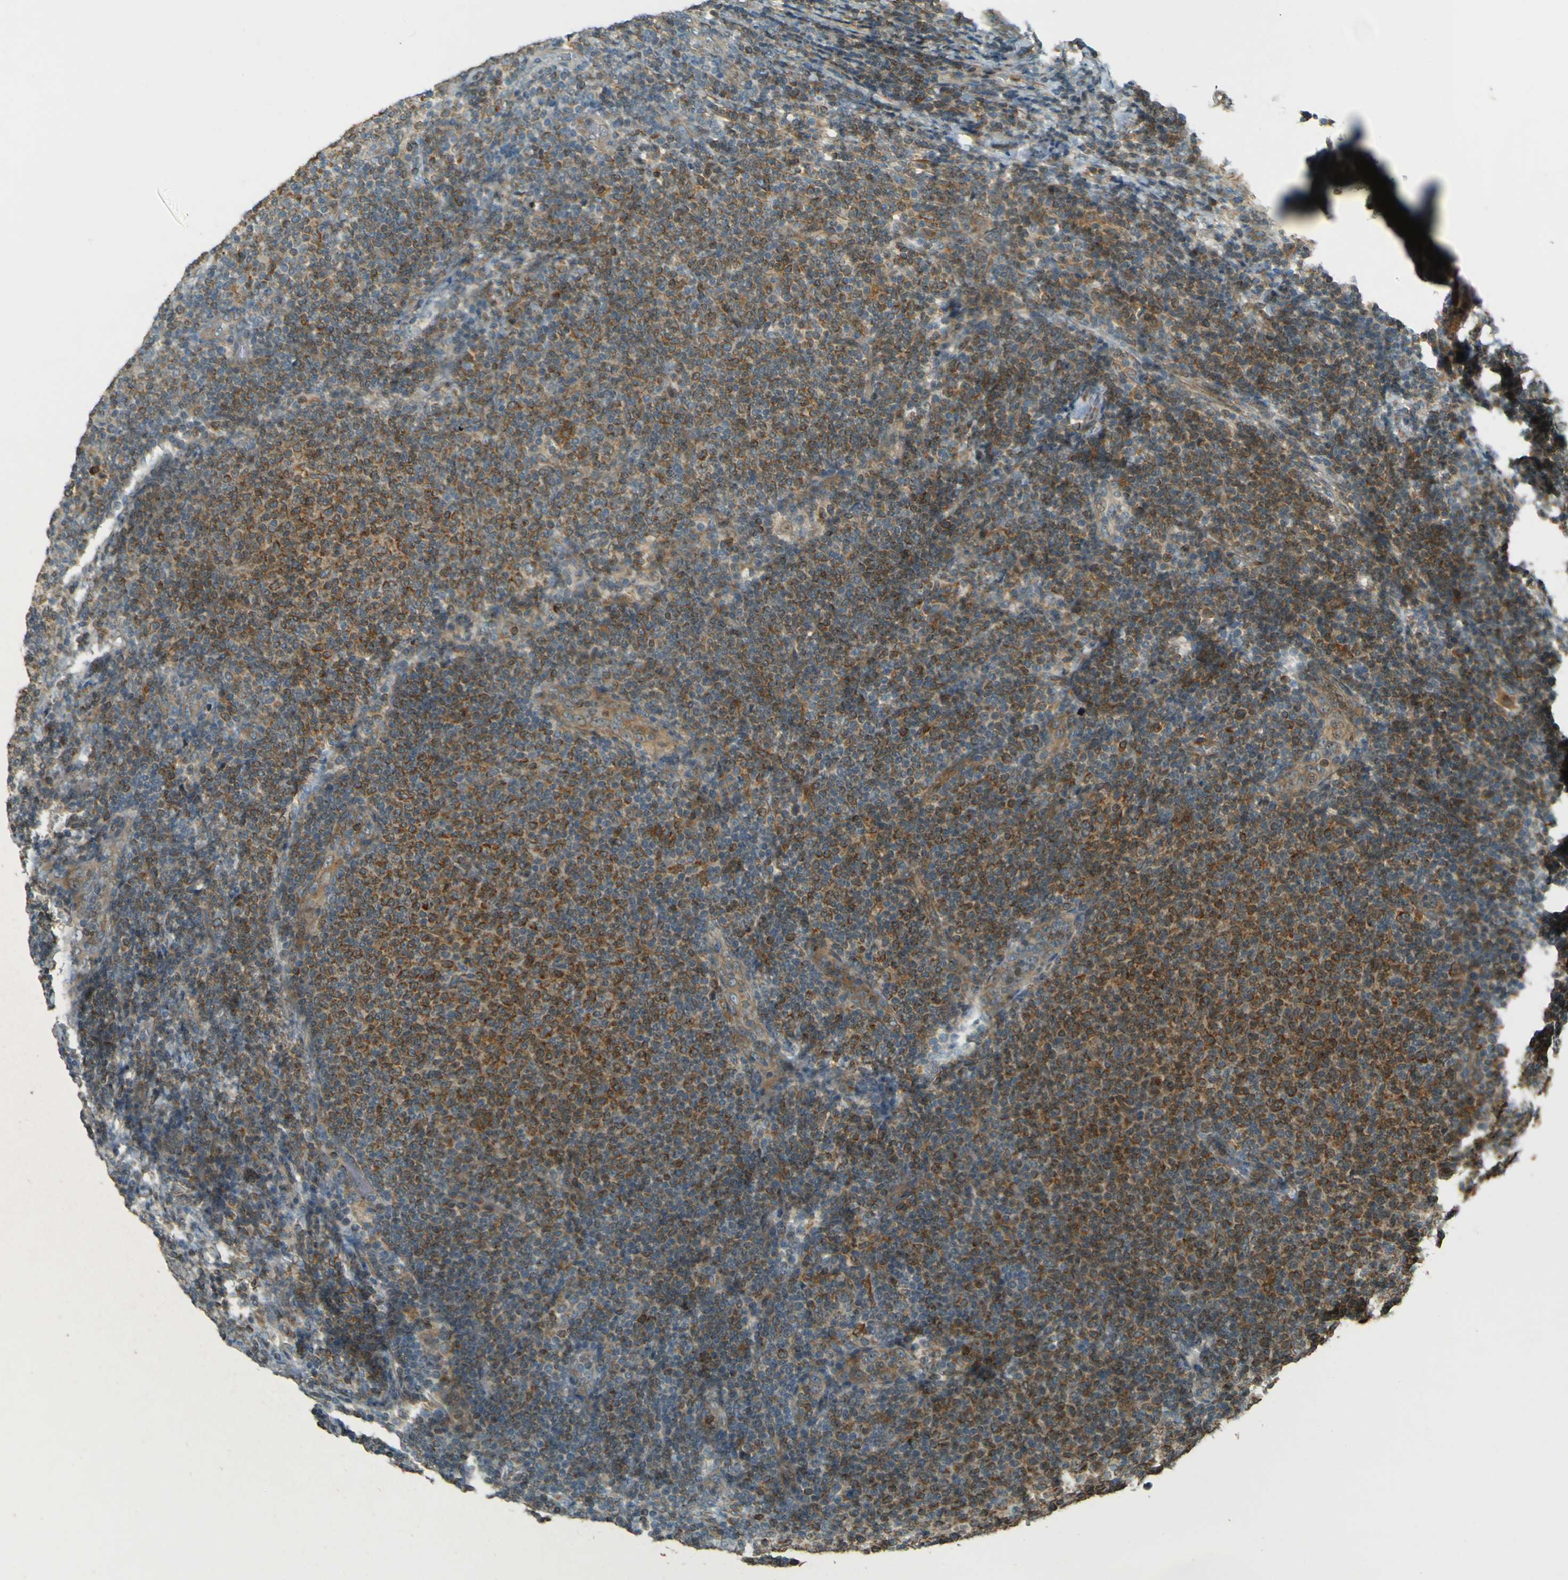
{"staining": {"intensity": "moderate", "quantity": ">75%", "location": "cytoplasmic/membranous"}, "tissue": "lymphoma", "cell_type": "Tumor cells", "image_type": "cancer", "snomed": [{"axis": "morphology", "description": "Malignant lymphoma, non-Hodgkin's type, Low grade"}, {"axis": "topography", "description": "Lymph node"}], "caption": "The image demonstrates immunohistochemical staining of malignant lymphoma, non-Hodgkin's type (low-grade). There is moderate cytoplasmic/membranous staining is appreciated in approximately >75% of tumor cells. (DAB IHC, brown staining for protein, blue staining for nuclei).", "gene": "LPCAT1", "patient": {"sex": "male", "age": 66}}